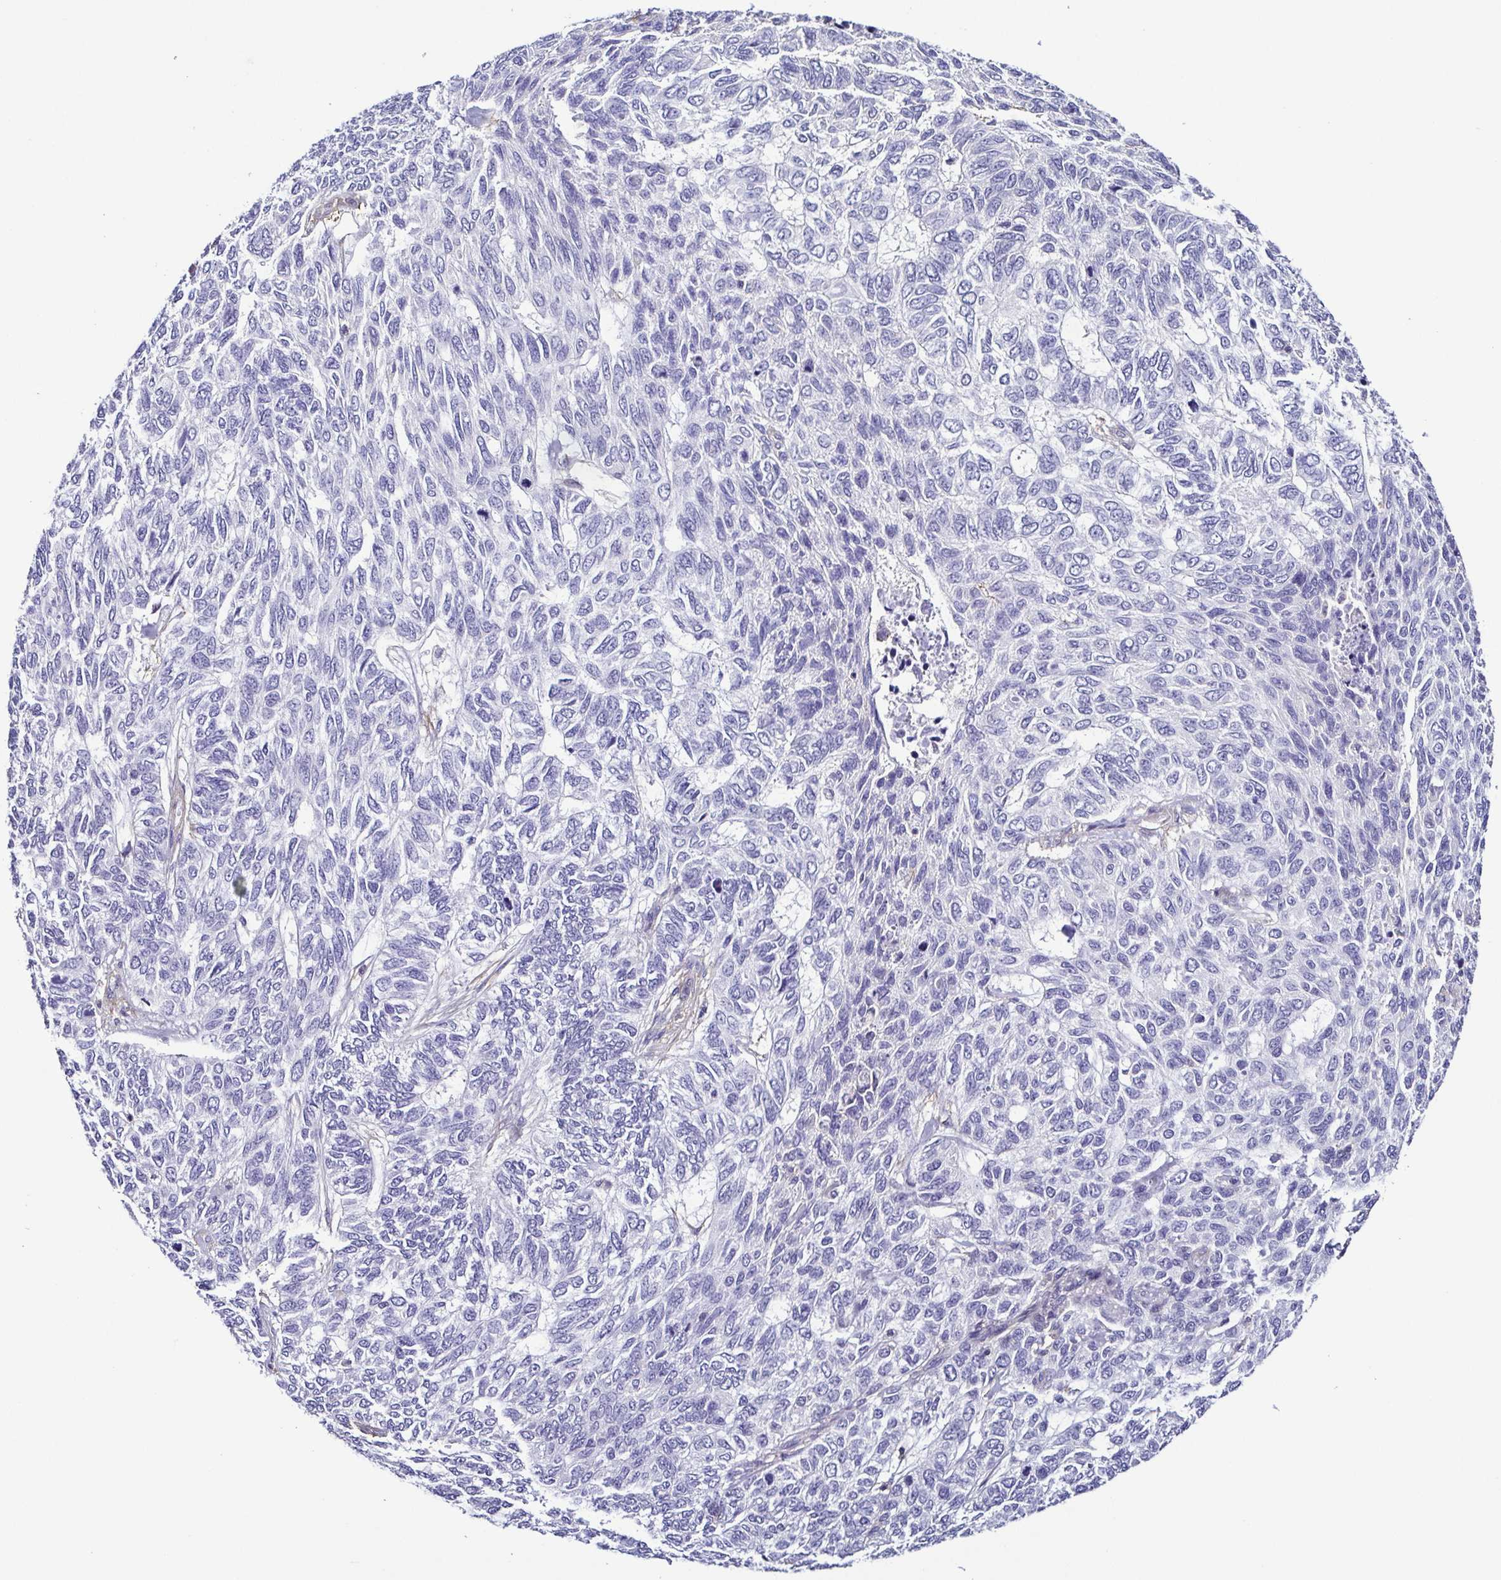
{"staining": {"intensity": "negative", "quantity": "none", "location": "none"}, "tissue": "skin cancer", "cell_type": "Tumor cells", "image_type": "cancer", "snomed": [{"axis": "morphology", "description": "Basal cell carcinoma"}, {"axis": "topography", "description": "Skin"}], "caption": "This is an immunohistochemistry photomicrograph of skin cancer. There is no positivity in tumor cells.", "gene": "TNNT2", "patient": {"sex": "female", "age": 65}}